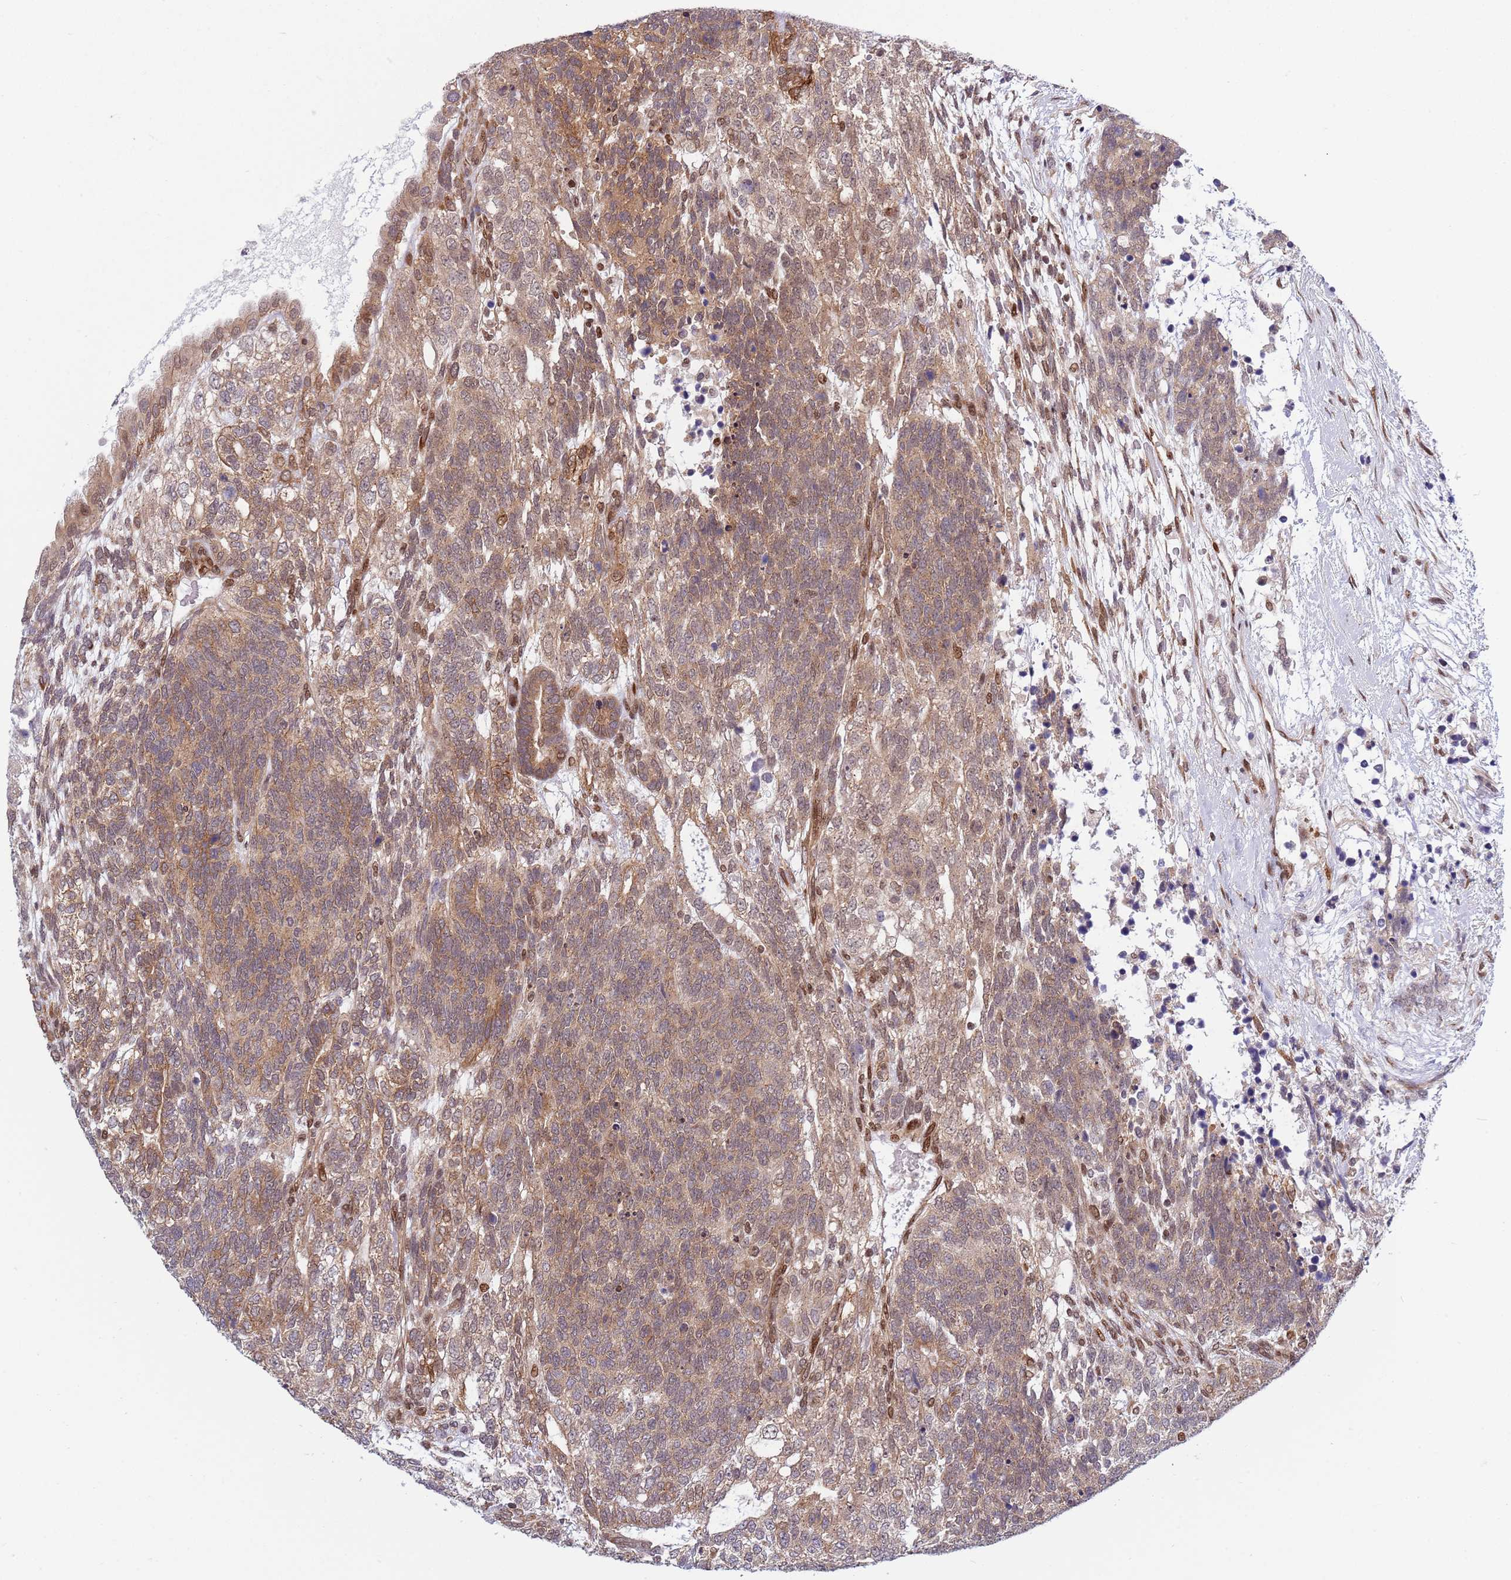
{"staining": {"intensity": "moderate", "quantity": ">75%", "location": "cytoplasmic/membranous"}, "tissue": "testis cancer", "cell_type": "Tumor cells", "image_type": "cancer", "snomed": [{"axis": "morphology", "description": "Carcinoma, Embryonal, NOS"}, {"axis": "topography", "description": "Testis"}], "caption": "High-power microscopy captured an IHC image of testis cancer (embryonal carcinoma), revealing moderate cytoplasmic/membranous expression in about >75% of tumor cells.", "gene": "TBX10", "patient": {"sex": "male", "age": 23}}